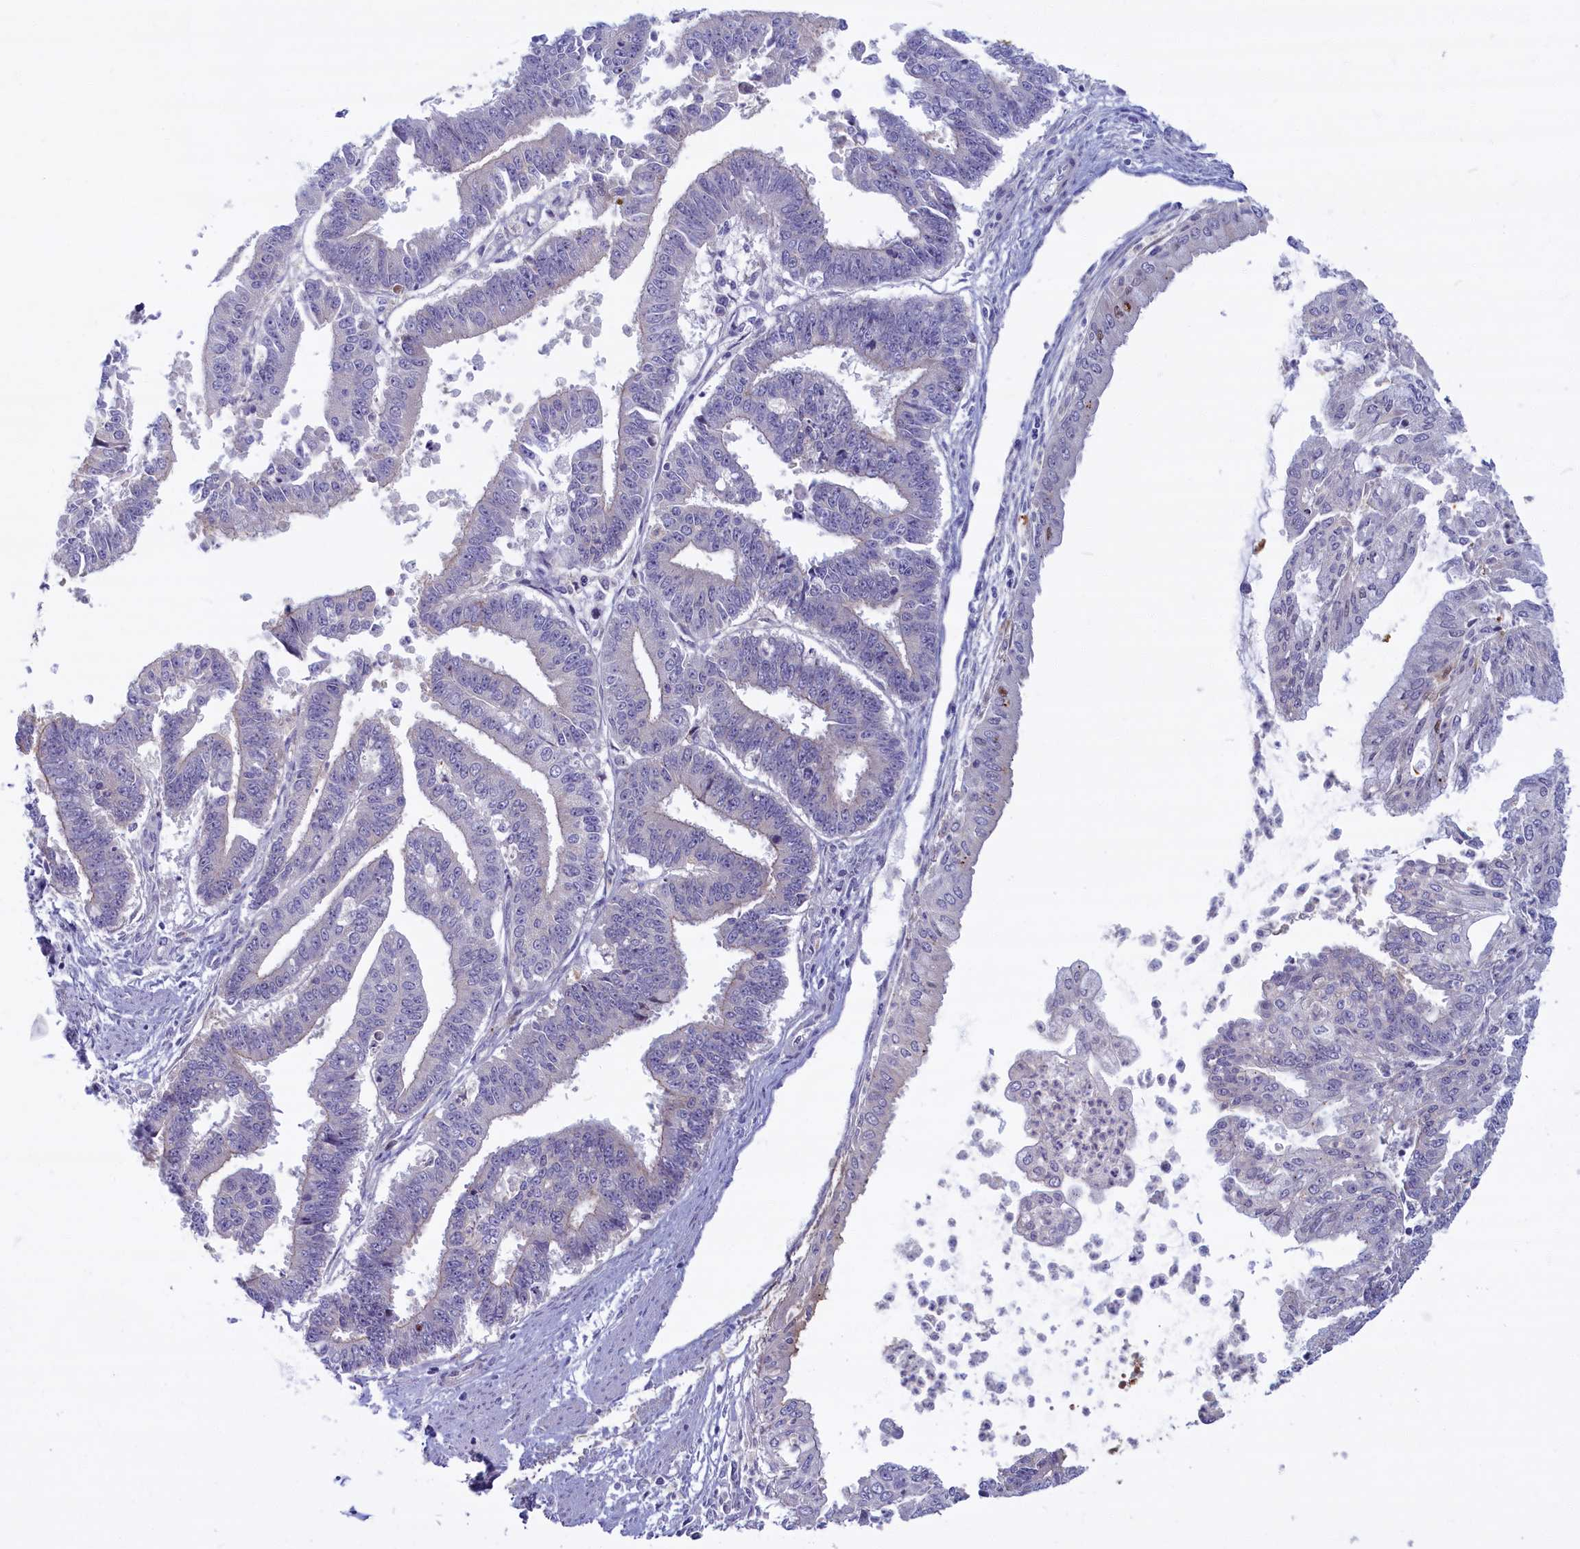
{"staining": {"intensity": "negative", "quantity": "none", "location": "none"}, "tissue": "endometrial cancer", "cell_type": "Tumor cells", "image_type": "cancer", "snomed": [{"axis": "morphology", "description": "Adenocarcinoma, NOS"}, {"axis": "topography", "description": "Endometrium"}], "caption": "Immunohistochemical staining of human endometrial cancer (adenocarcinoma) demonstrates no significant staining in tumor cells.", "gene": "FCSK", "patient": {"sex": "female", "age": 73}}